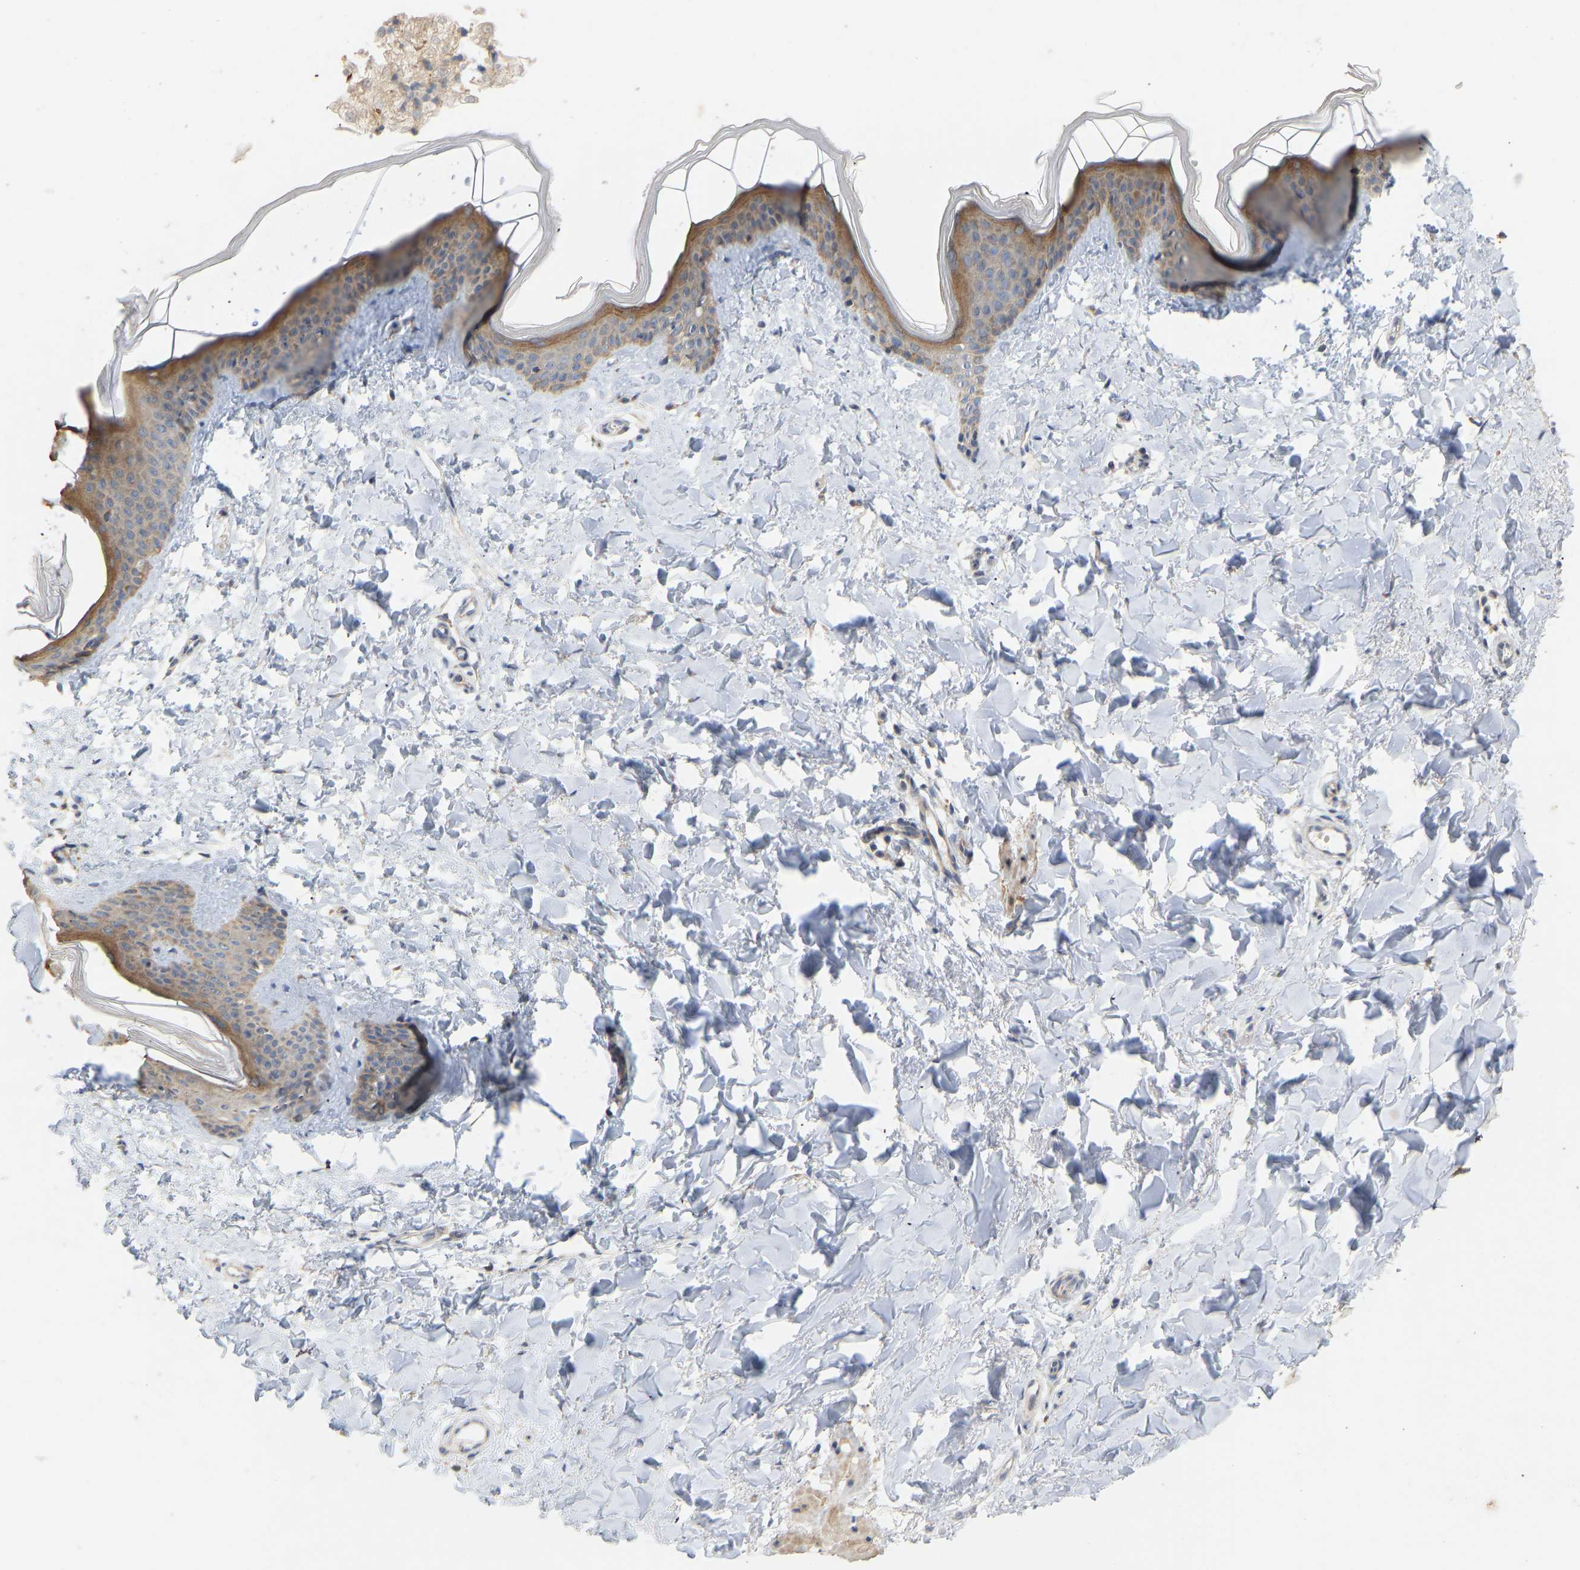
{"staining": {"intensity": "weak", "quantity": "25%-75%", "location": "cytoplasmic/membranous"}, "tissue": "skin", "cell_type": "Fibroblasts", "image_type": "normal", "snomed": [{"axis": "morphology", "description": "Normal tissue, NOS"}, {"axis": "topography", "description": "Skin"}], "caption": "A high-resolution image shows immunohistochemistry (IHC) staining of unremarkable skin, which reveals weak cytoplasmic/membranous positivity in approximately 25%-75% of fibroblasts. (Brightfield microscopy of DAB IHC at high magnification).", "gene": "HACD2", "patient": {"sex": "female", "age": 17}}